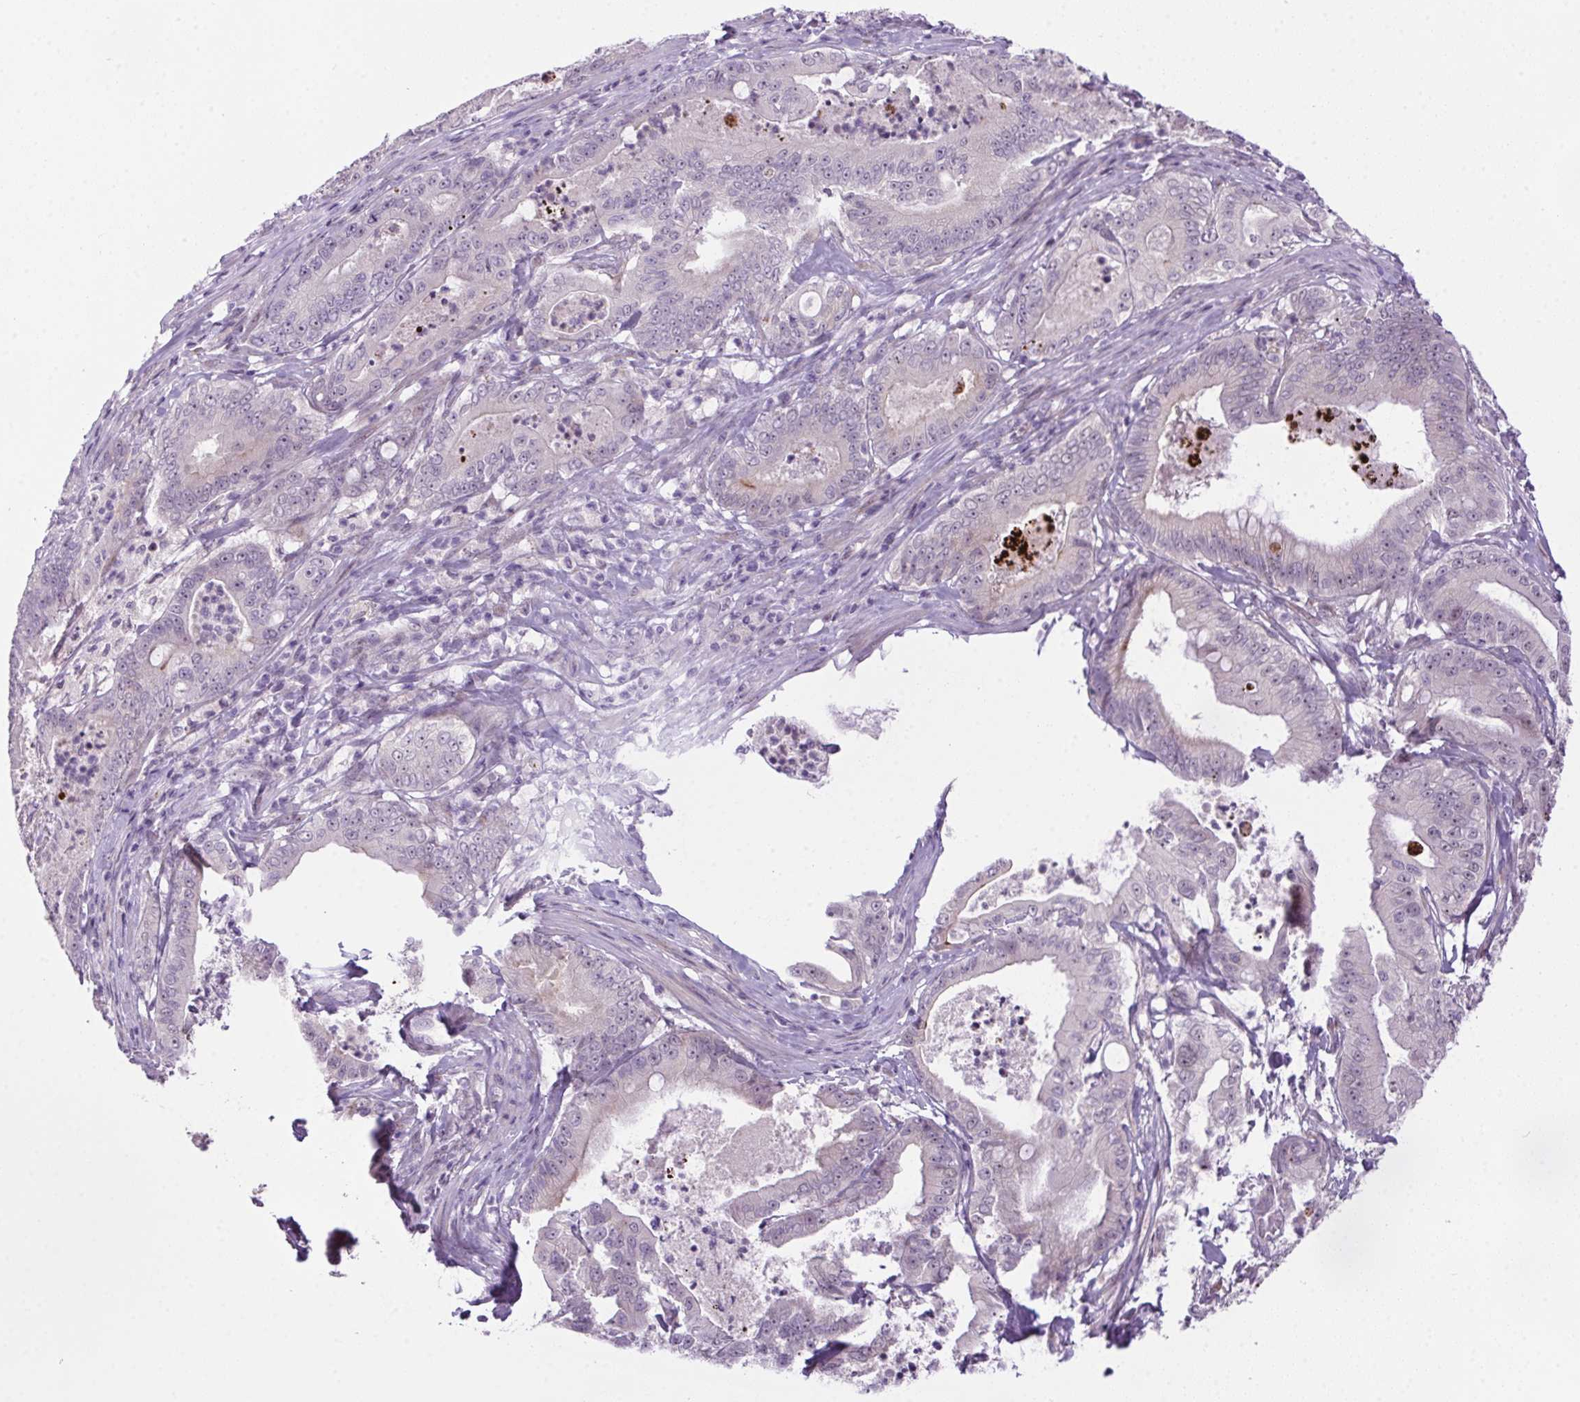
{"staining": {"intensity": "negative", "quantity": "none", "location": "none"}, "tissue": "pancreatic cancer", "cell_type": "Tumor cells", "image_type": "cancer", "snomed": [{"axis": "morphology", "description": "Adenocarcinoma, NOS"}, {"axis": "topography", "description": "Pancreas"}], "caption": "IHC of human pancreatic cancer (adenocarcinoma) shows no expression in tumor cells. Brightfield microscopy of immunohistochemistry stained with DAB (brown) and hematoxylin (blue), captured at high magnification.", "gene": "LRRTM1", "patient": {"sex": "male", "age": 71}}